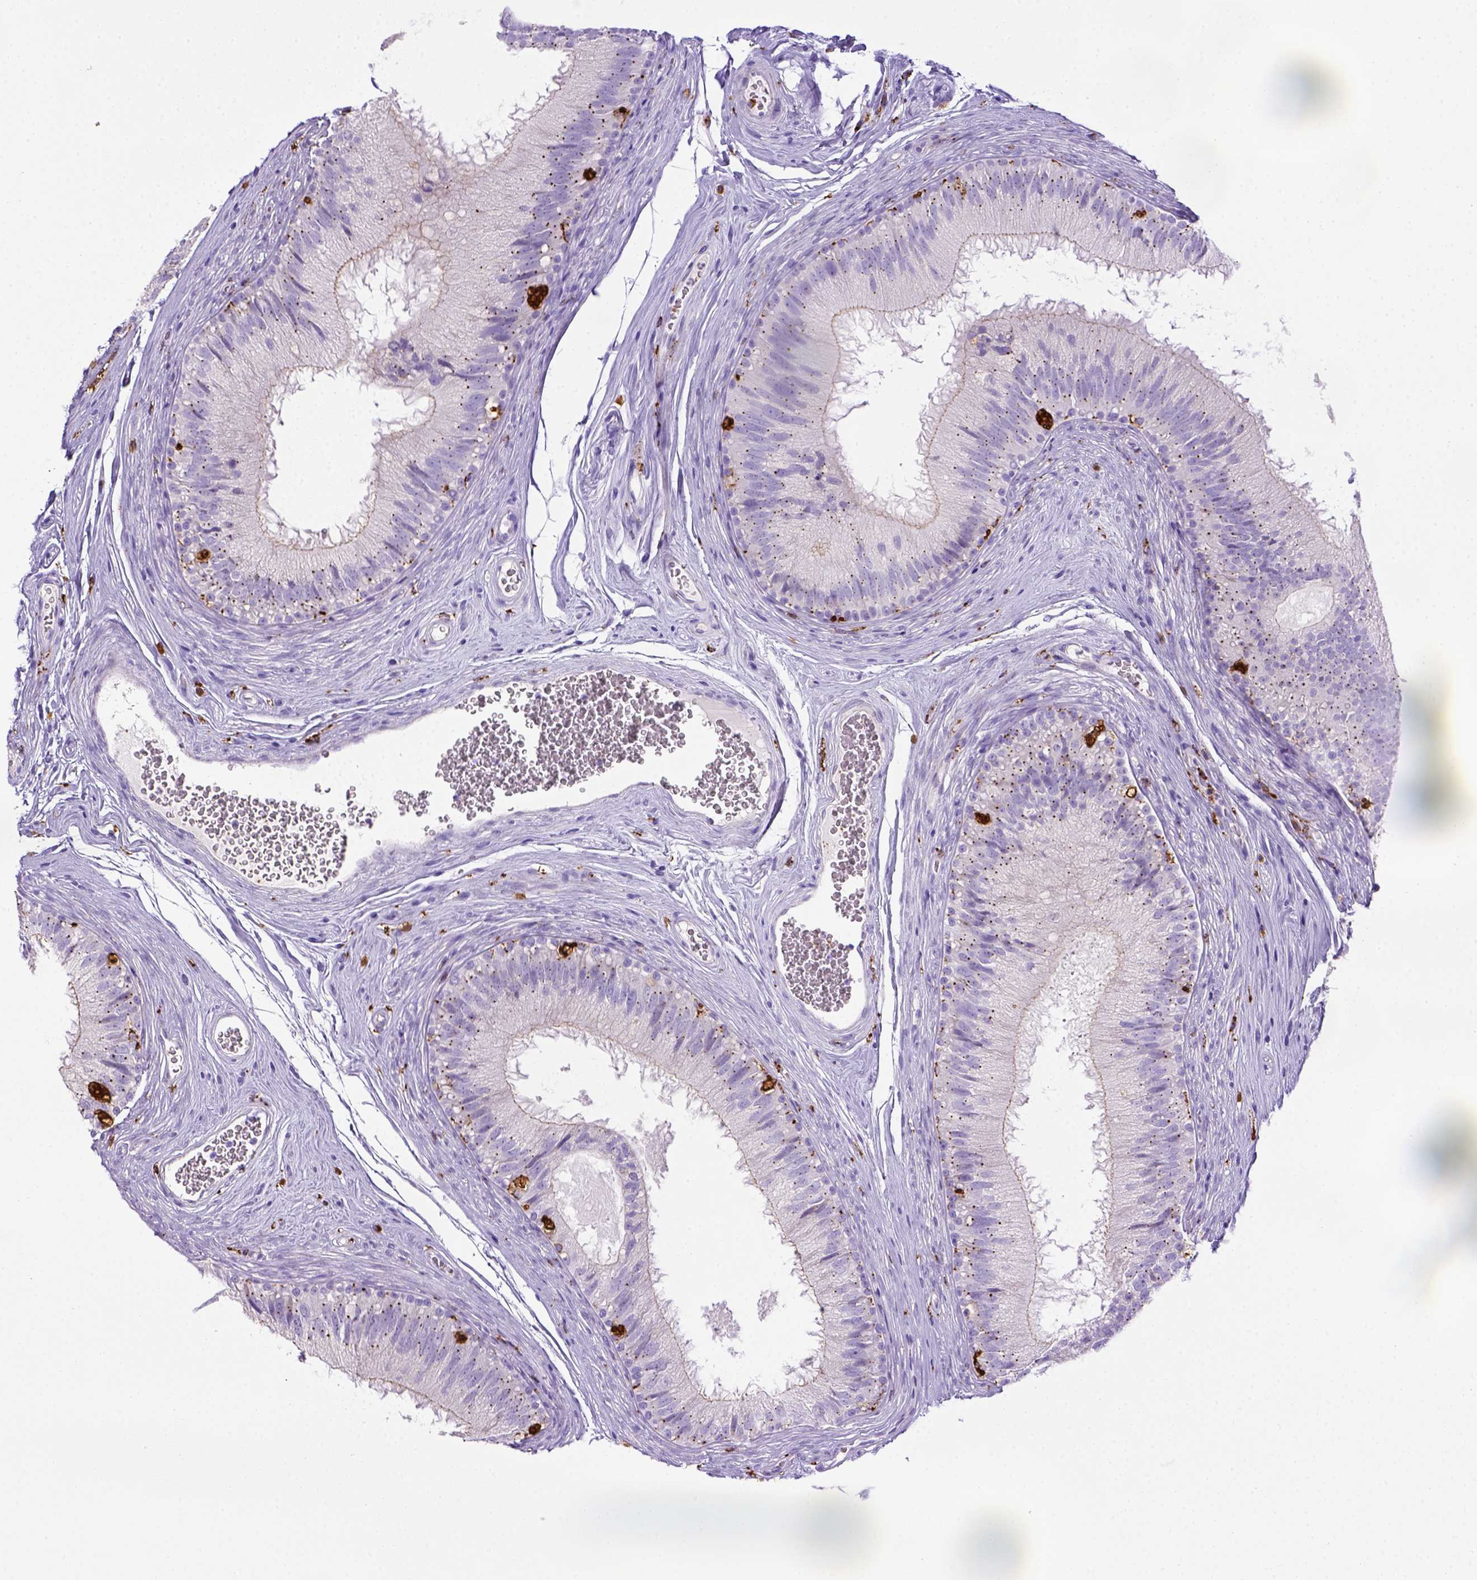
{"staining": {"intensity": "negative", "quantity": "none", "location": "none"}, "tissue": "epididymis", "cell_type": "Glandular cells", "image_type": "normal", "snomed": [{"axis": "morphology", "description": "Normal tissue, NOS"}, {"axis": "topography", "description": "Epididymis"}], "caption": "IHC micrograph of benign epididymis: human epididymis stained with DAB reveals no significant protein positivity in glandular cells.", "gene": "CD68", "patient": {"sex": "male", "age": 37}}